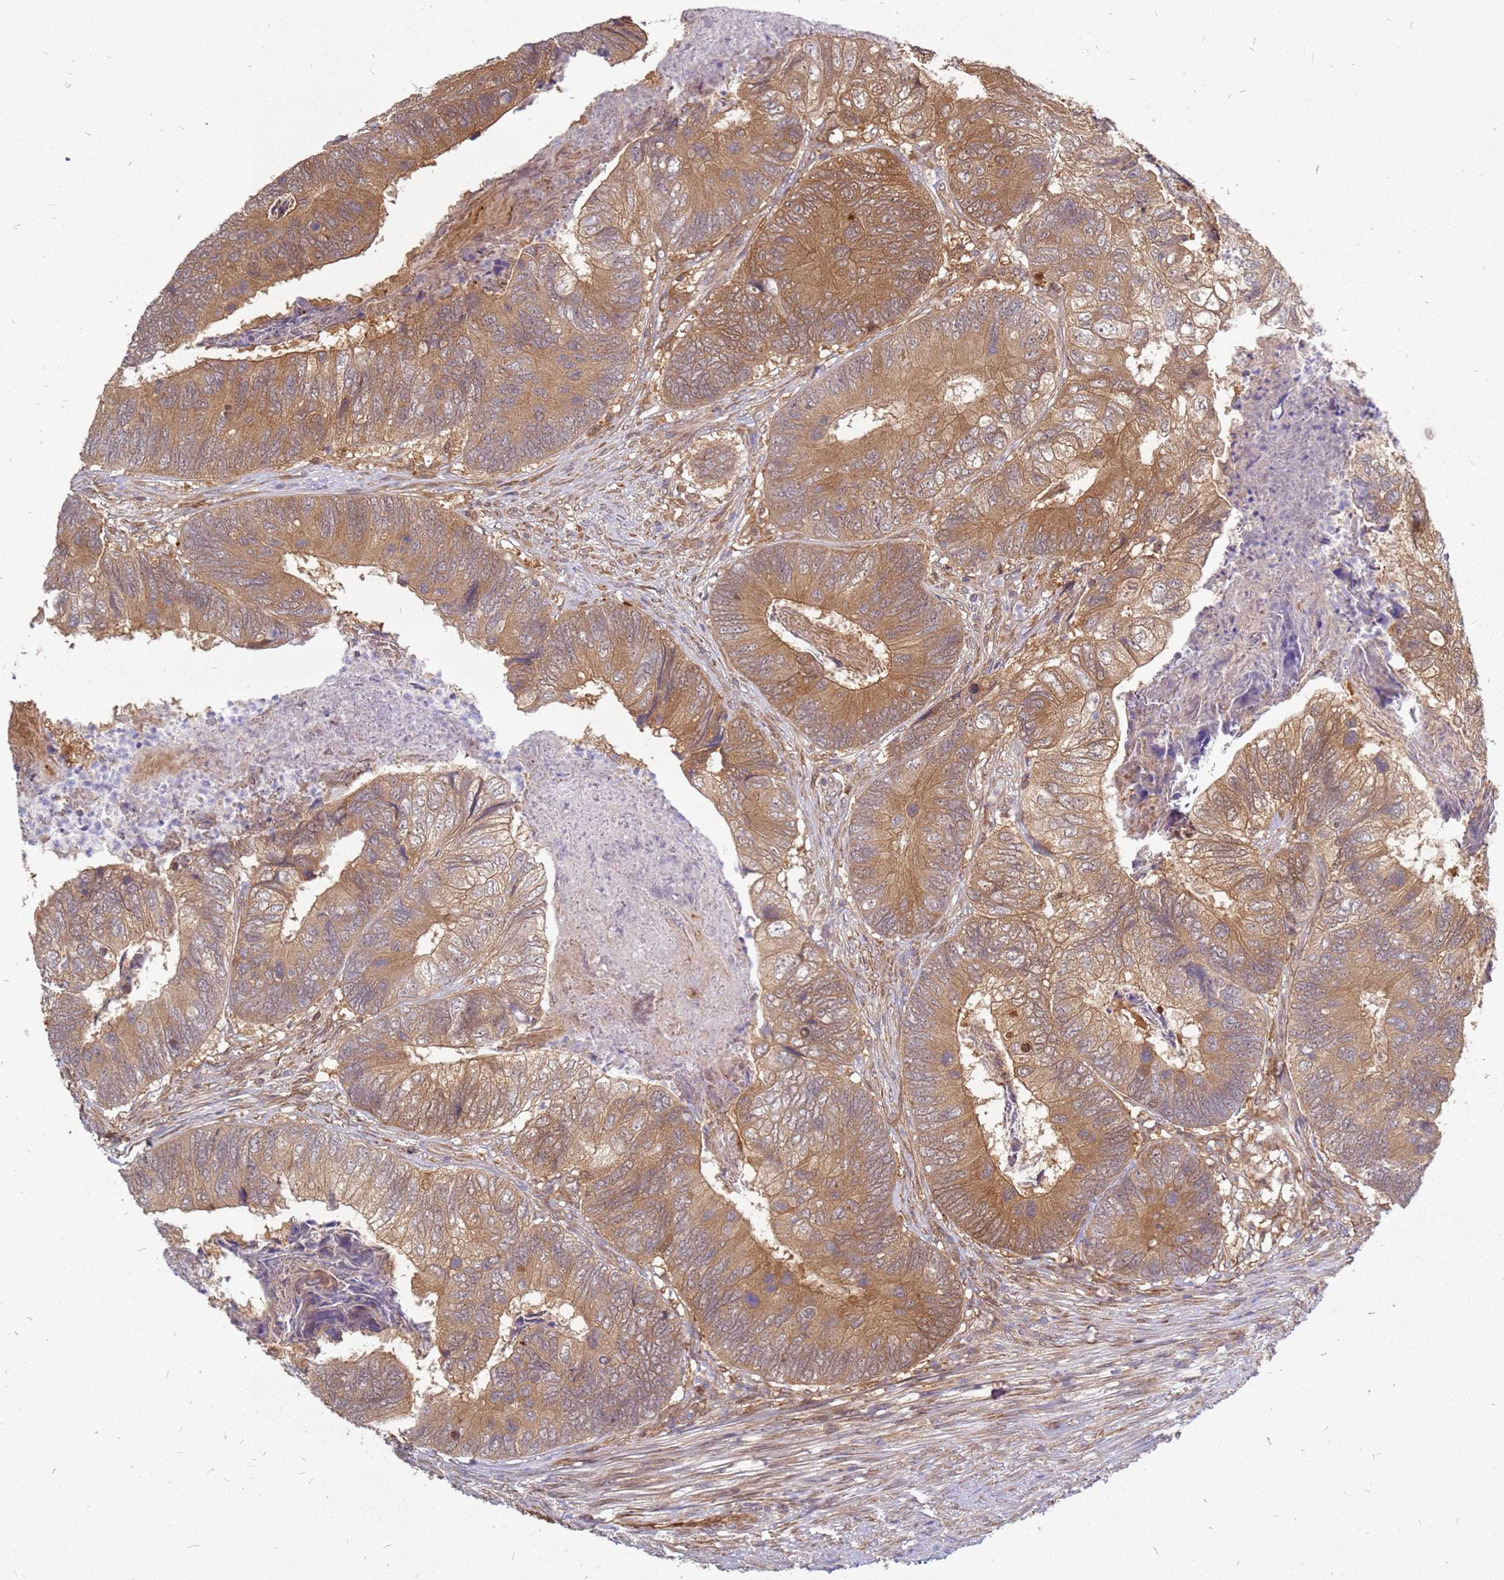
{"staining": {"intensity": "moderate", "quantity": ">75%", "location": "cytoplasmic/membranous"}, "tissue": "colorectal cancer", "cell_type": "Tumor cells", "image_type": "cancer", "snomed": [{"axis": "morphology", "description": "Adenocarcinoma, NOS"}, {"axis": "topography", "description": "Colon"}], "caption": "High-magnification brightfield microscopy of colorectal cancer stained with DAB (3,3'-diaminobenzidine) (brown) and counterstained with hematoxylin (blue). tumor cells exhibit moderate cytoplasmic/membranous positivity is appreciated in approximately>75% of cells.", "gene": "NUDT14", "patient": {"sex": "female", "age": 67}}